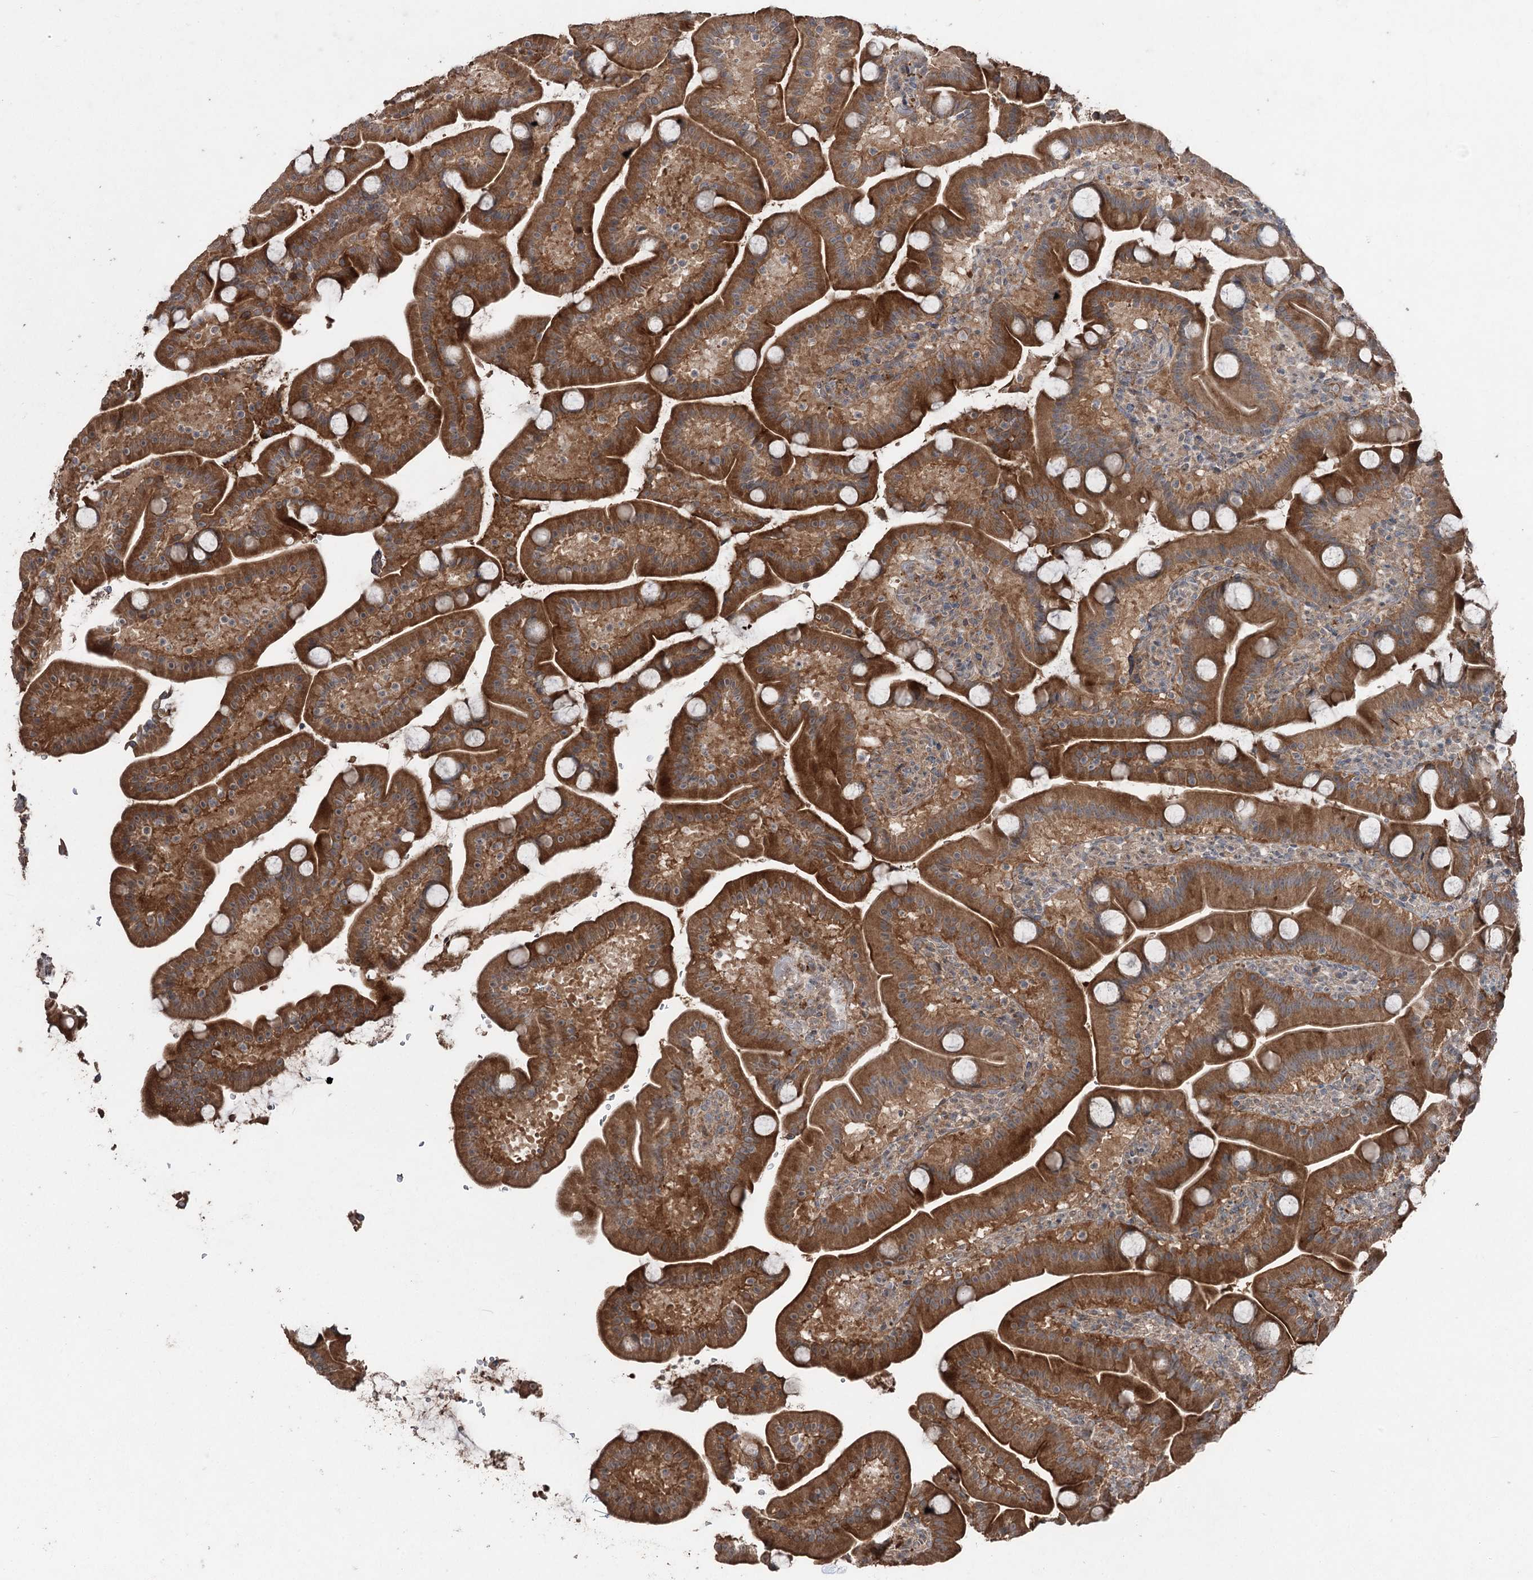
{"staining": {"intensity": "strong", "quantity": ">75%", "location": "cytoplasmic/membranous"}, "tissue": "duodenum", "cell_type": "Glandular cells", "image_type": "normal", "snomed": [{"axis": "morphology", "description": "Normal tissue, NOS"}, {"axis": "topography", "description": "Duodenum"}], "caption": "Duodenum stained with DAB (3,3'-diaminobenzidine) immunohistochemistry (IHC) reveals high levels of strong cytoplasmic/membranous staining in about >75% of glandular cells.", "gene": "MAPK8IP2", "patient": {"sex": "male", "age": 55}}